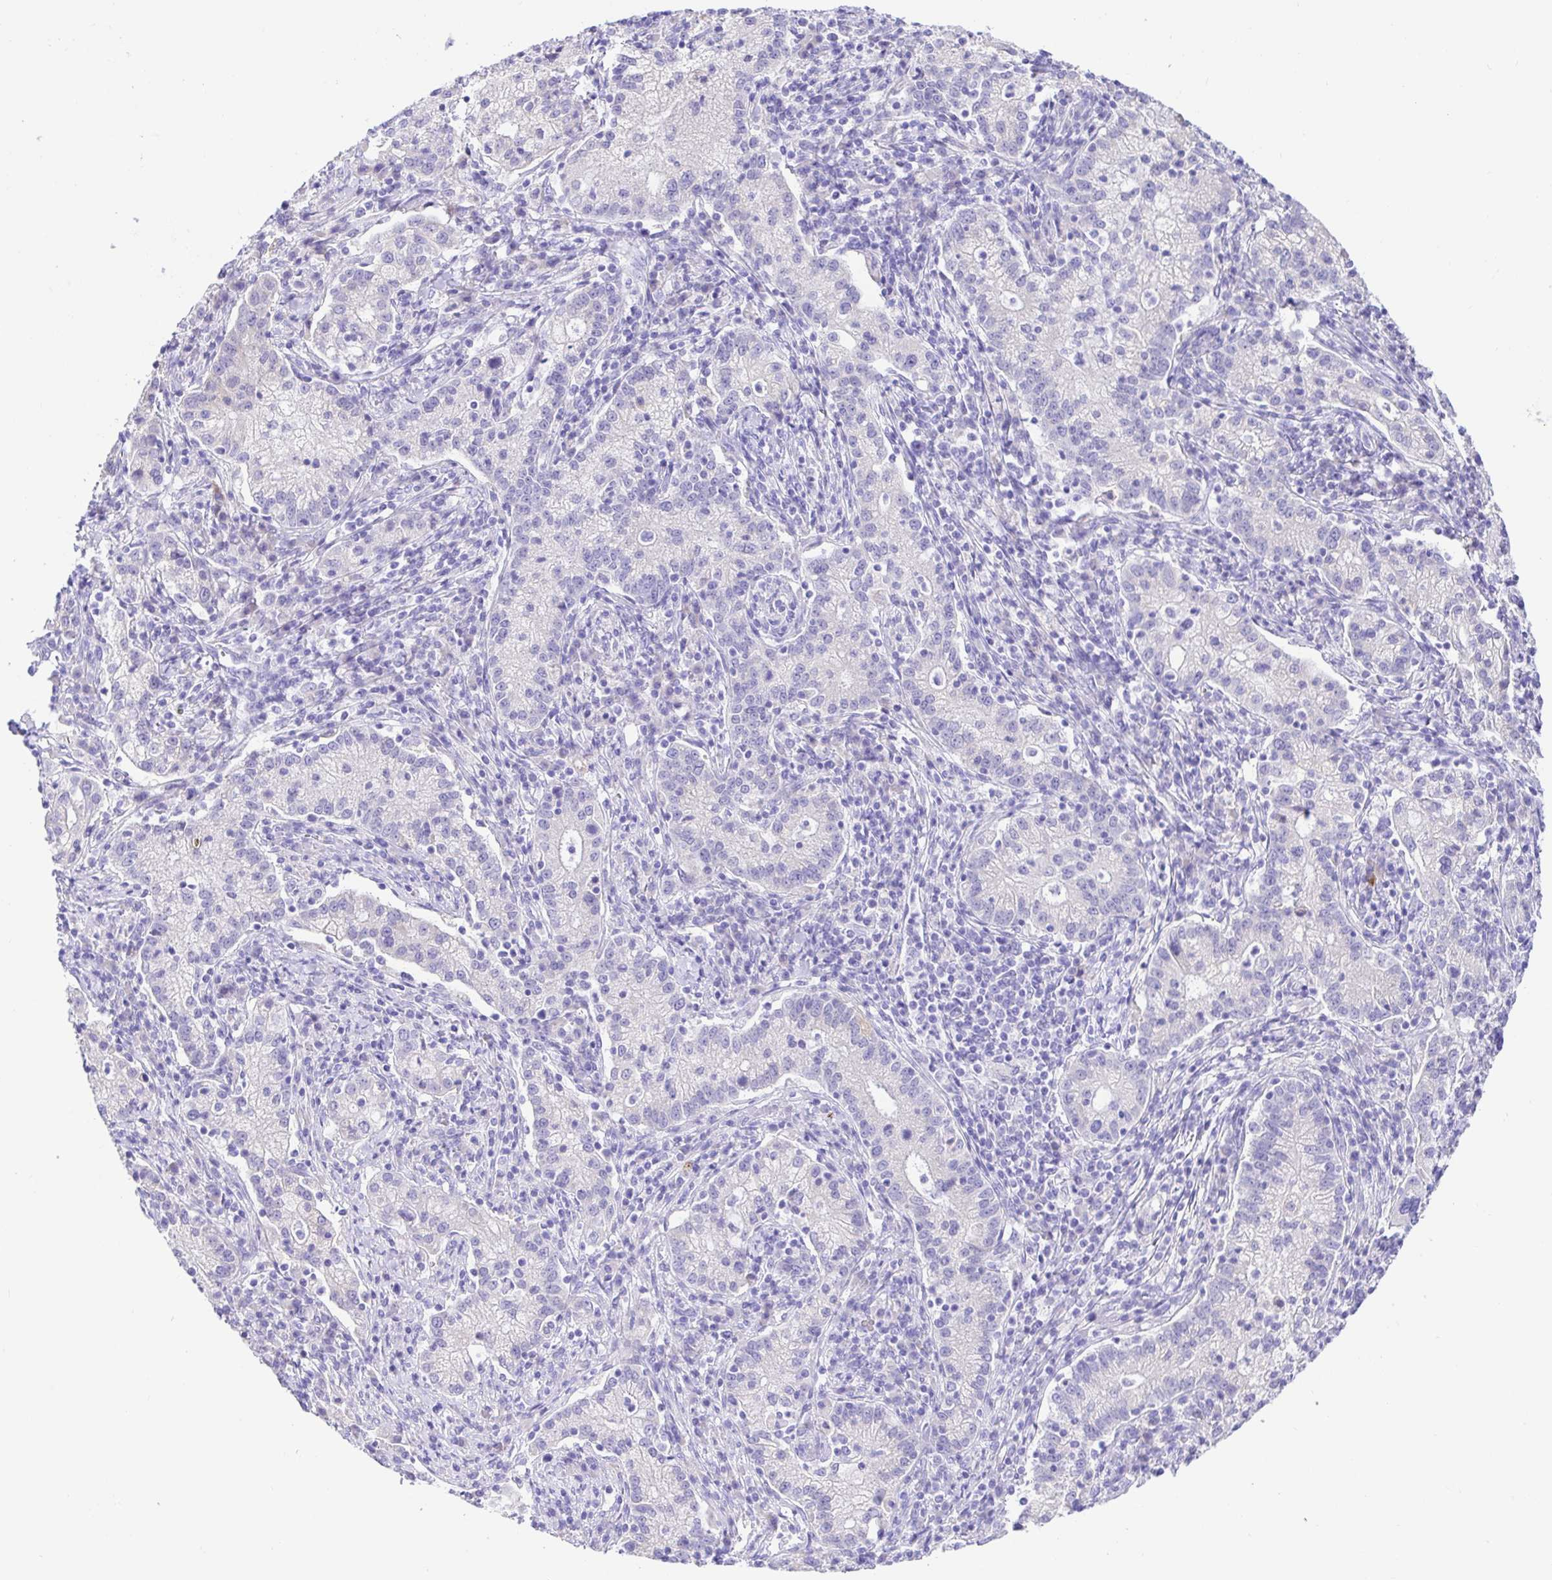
{"staining": {"intensity": "negative", "quantity": "none", "location": "none"}, "tissue": "cervical cancer", "cell_type": "Tumor cells", "image_type": "cancer", "snomed": [{"axis": "morphology", "description": "Normal tissue, NOS"}, {"axis": "morphology", "description": "Adenocarcinoma, NOS"}, {"axis": "topography", "description": "Cervix"}], "caption": "DAB (3,3'-diaminobenzidine) immunohistochemical staining of human cervical cancer demonstrates no significant positivity in tumor cells.", "gene": "BACE2", "patient": {"sex": "female", "age": 44}}